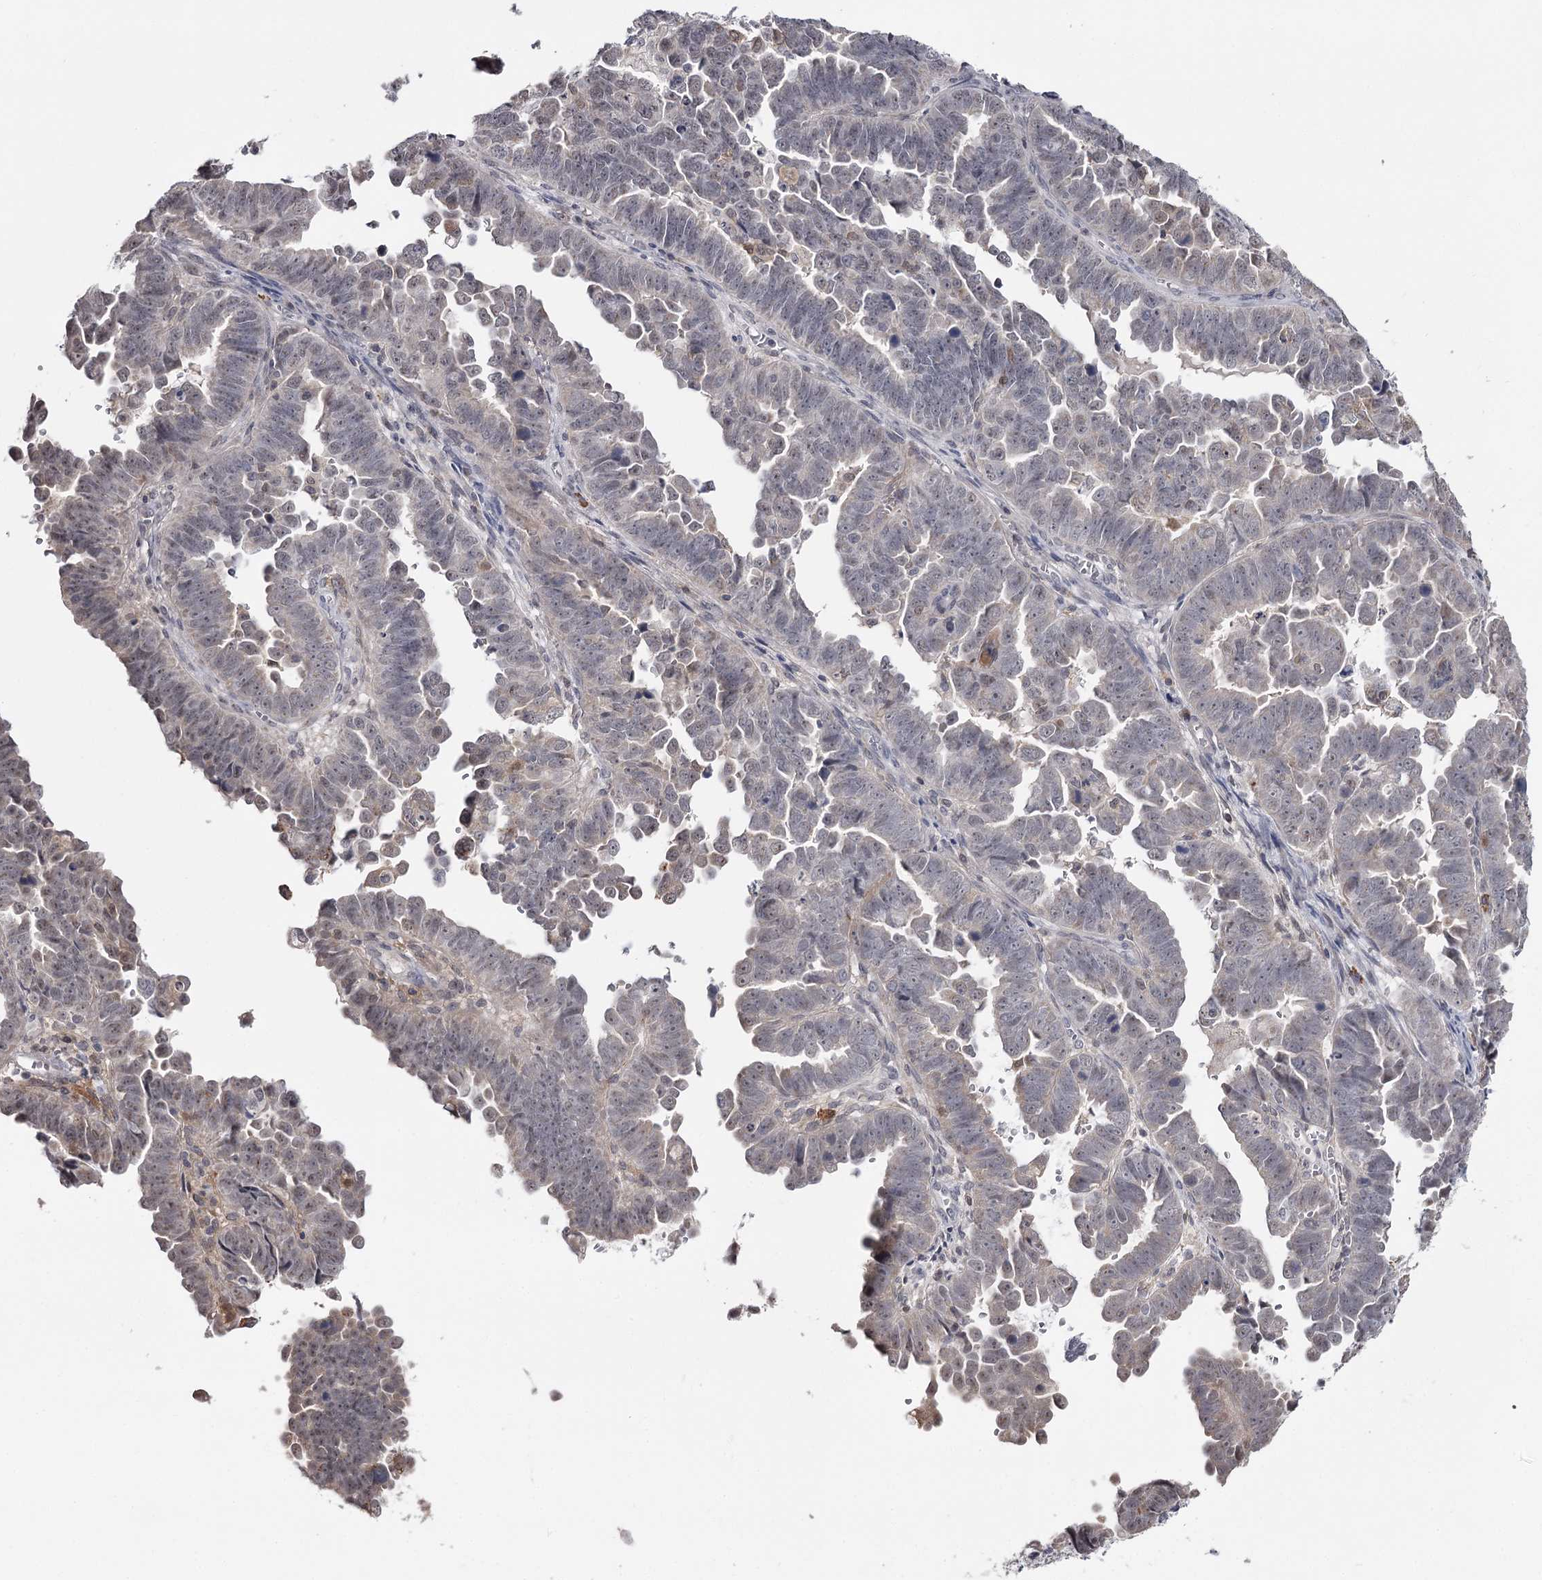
{"staining": {"intensity": "weak", "quantity": "25%-75%", "location": "nuclear"}, "tissue": "endometrial cancer", "cell_type": "Tumor cells", "image_type": "cancer", "snomed": [{"axis": "morphology", "description": "Adenocarcinoma, NOS"}, {"axis": "topography", "description": "Endometrium"}], "caption": "Immunohistochemical staining of adenocarcinoma (endometrial) shows low levels of weak nuclear protein positivity in approximately 25%-75% of tumor cells.", "gene": "GTSF1", "patient": {"sex": "female", "age": 75}}